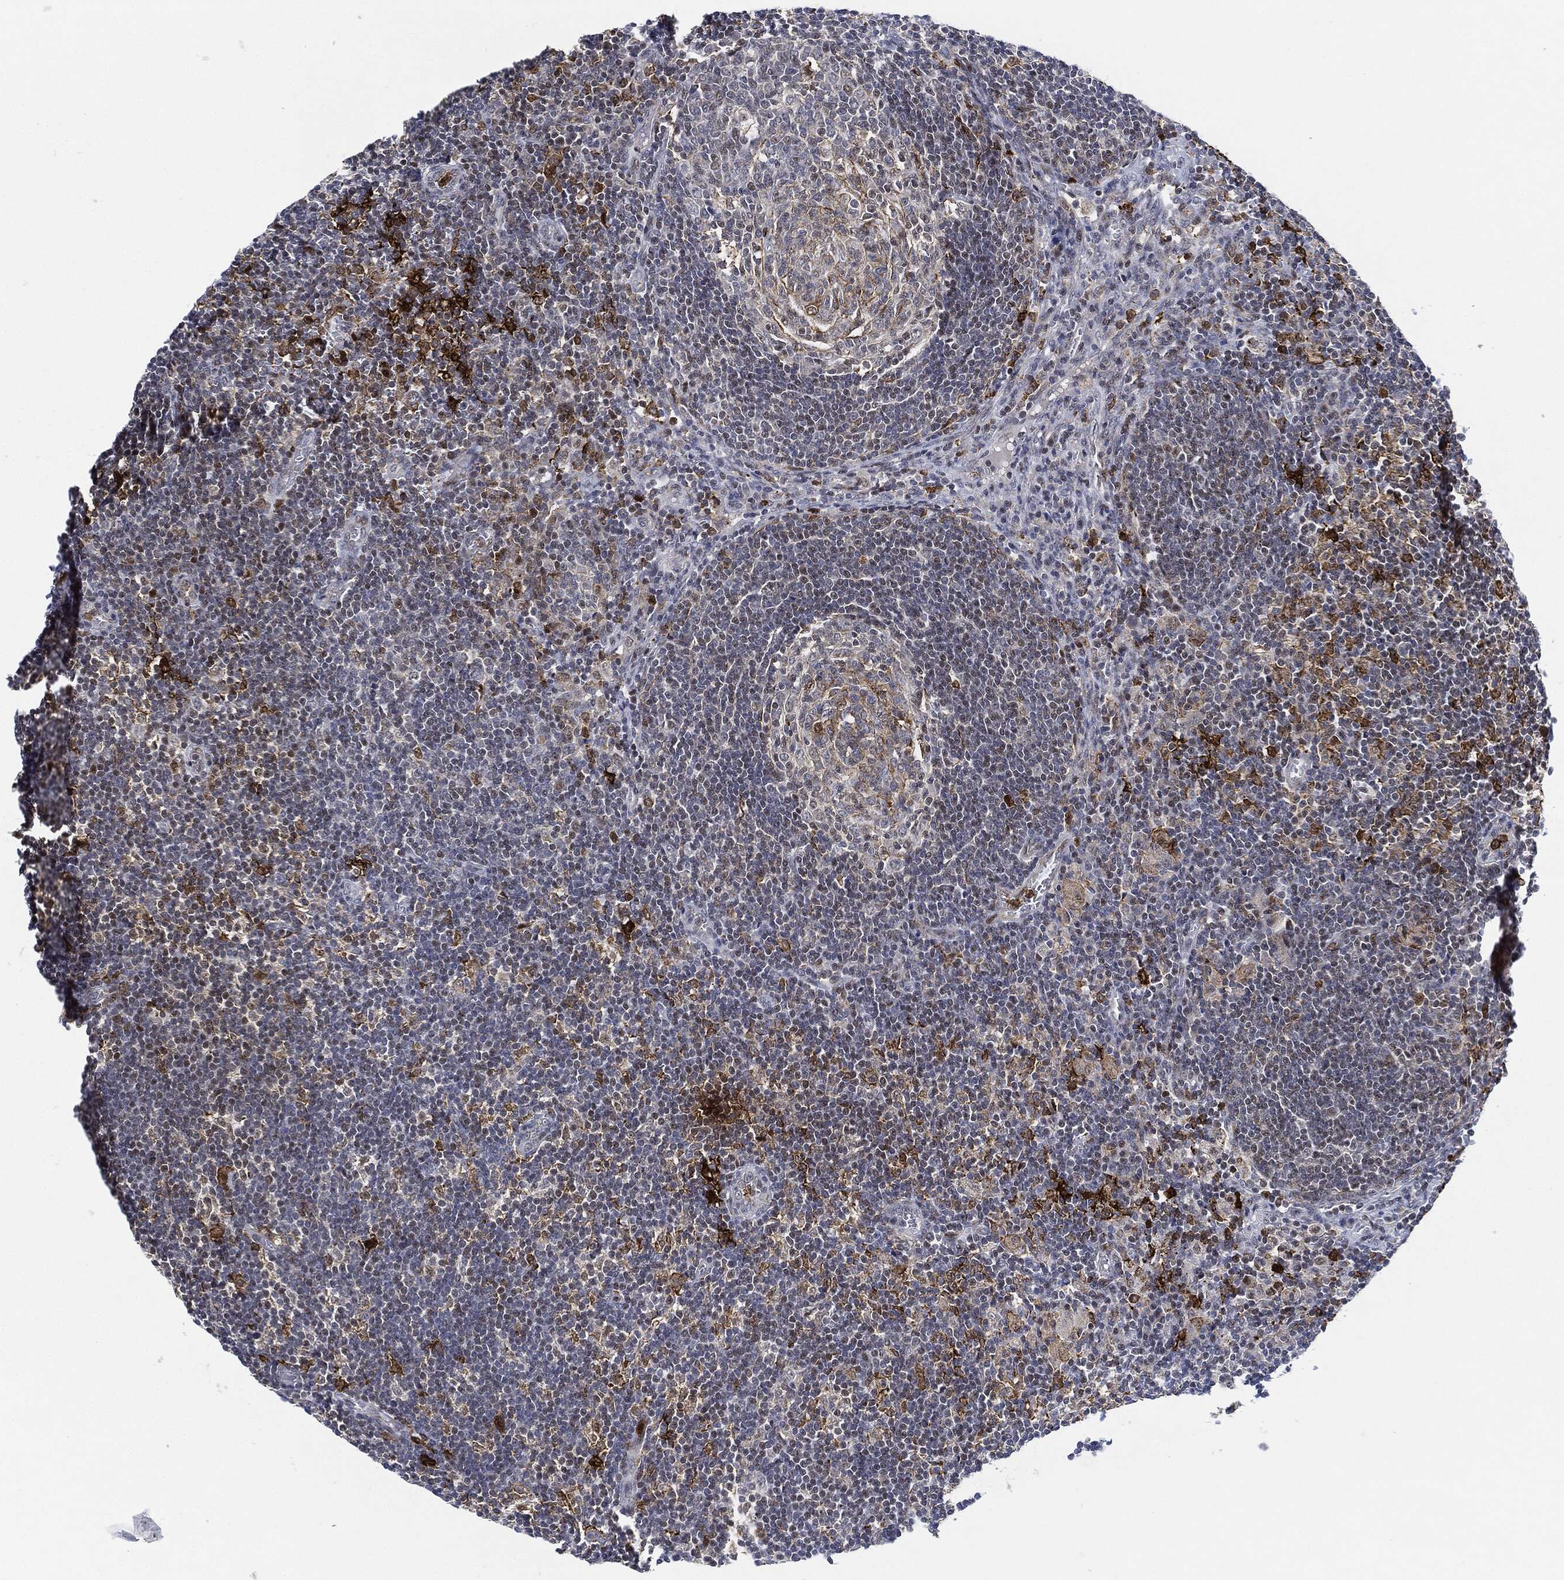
{"staining": {"intensity": "weak", "quantity": "<25%", "location": "cytoplasmic/membranous,nuclear"}, "tissue": "lymph node", "cell_type": "Germinal center cells", "image_type": "normal", "snomed": [{"axis": "morphology", "description": "Normal tissue, NOS"}, {"axis": "morphology", "description": "Adenocarcinoma, NOS"}, {"axis": "topography", "description": "Lymph node"}, {"axis": "topography", "description": "Pancreas"}], "caption": "The immunohistochemistry image has no significant expression in germinal center cells of lymph node. (IHC, brightfield microscopy, high magnification).", "gene": "NANOS3", "patient": {"sex": "female", "age": 58}}